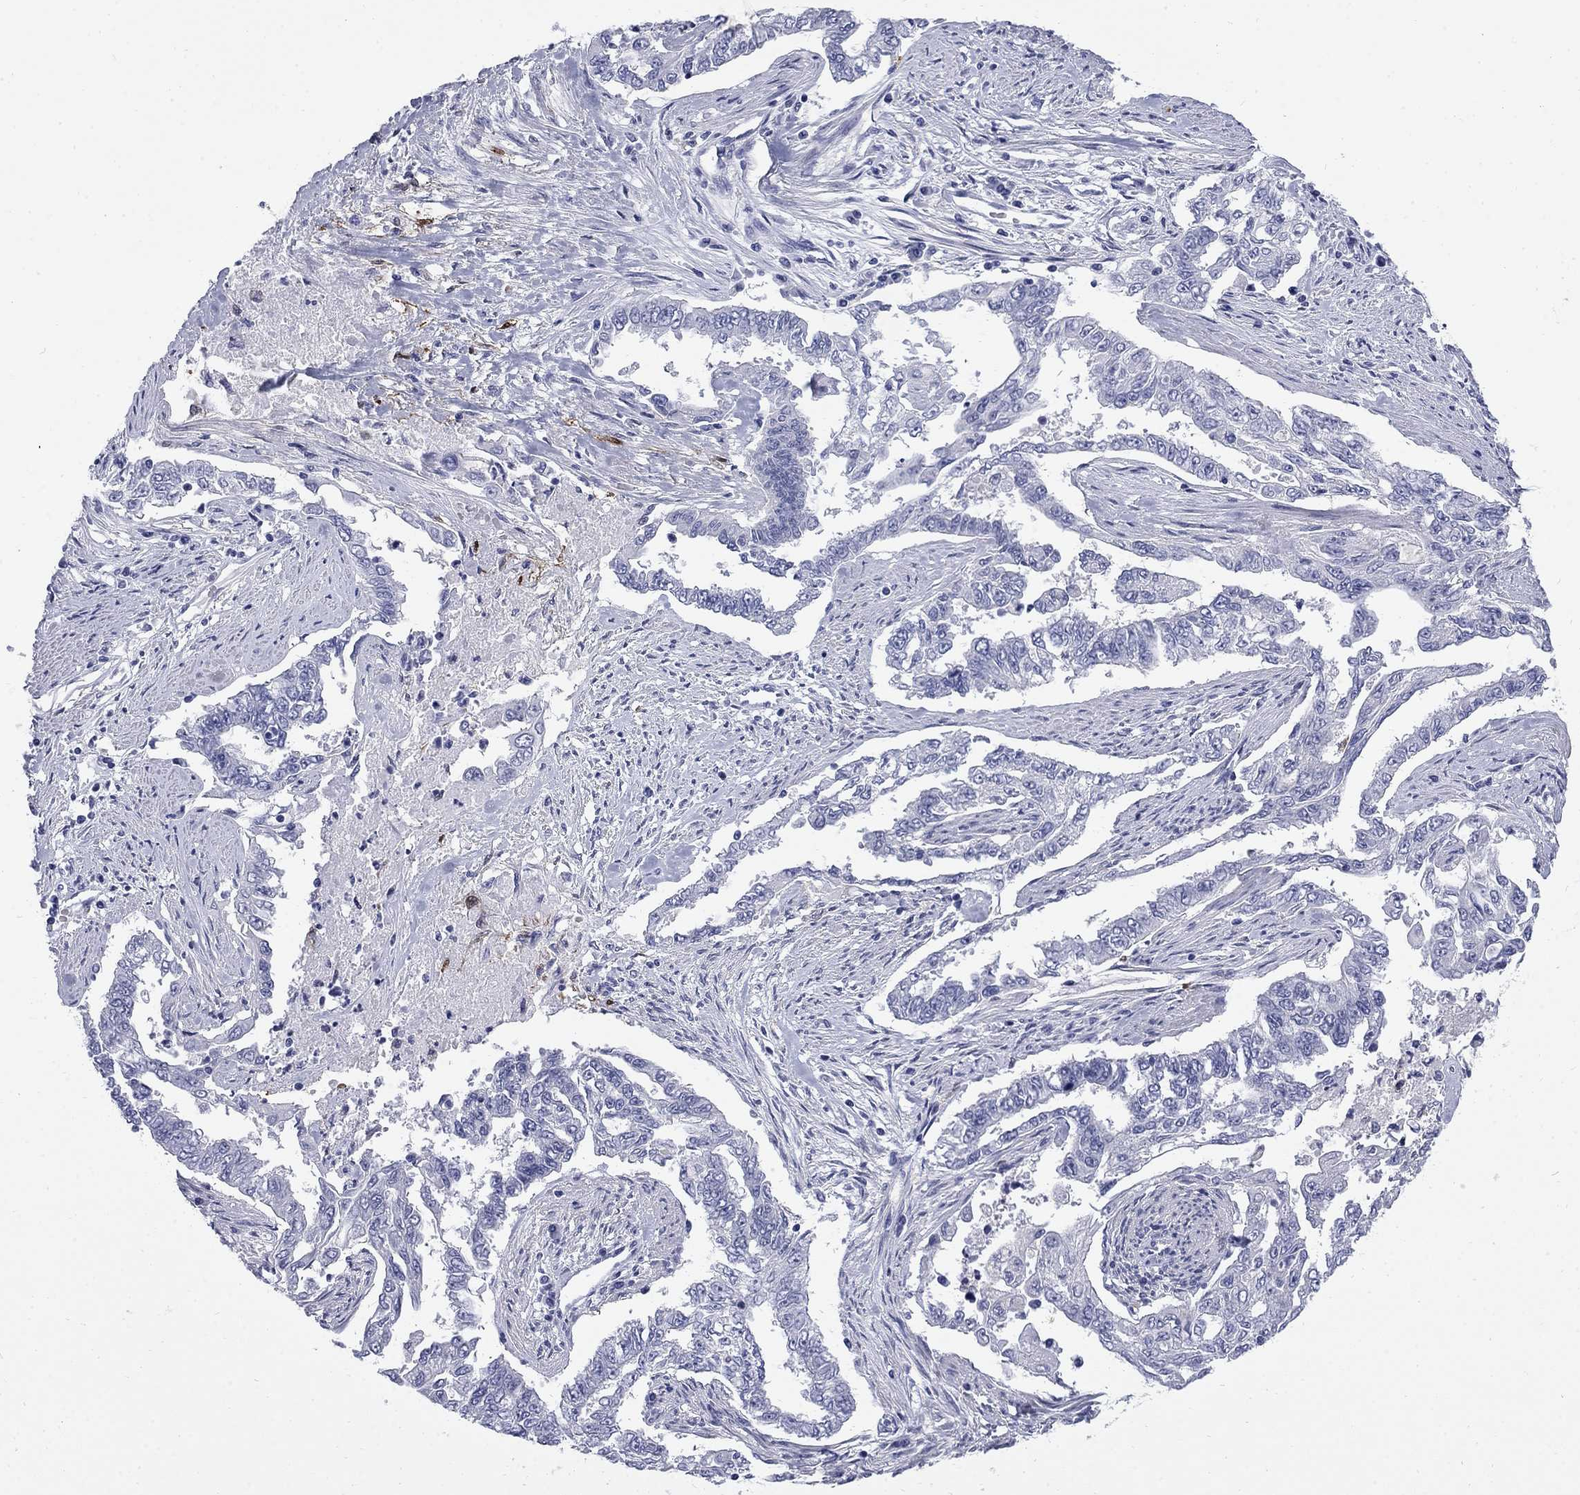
{"staining": {"intensity": "negative", "quantity": "none", "location": "none"}, "tissue": "endometrial cancer", "cell_type": "Tumor cells", "image_type": "cancer", "snomed": [{"axis": "morphology", "description": "Adenocarcinoma, NOS"}, {"axis": "topography", "description": "Uterus"}], "caption": "Immunohistochemical staining of human endometrial adenocarcinoma shows no significant staining in tumor cells.", "gene": "SERPINB2", "patient": {"sex": "female", "age": 59}}